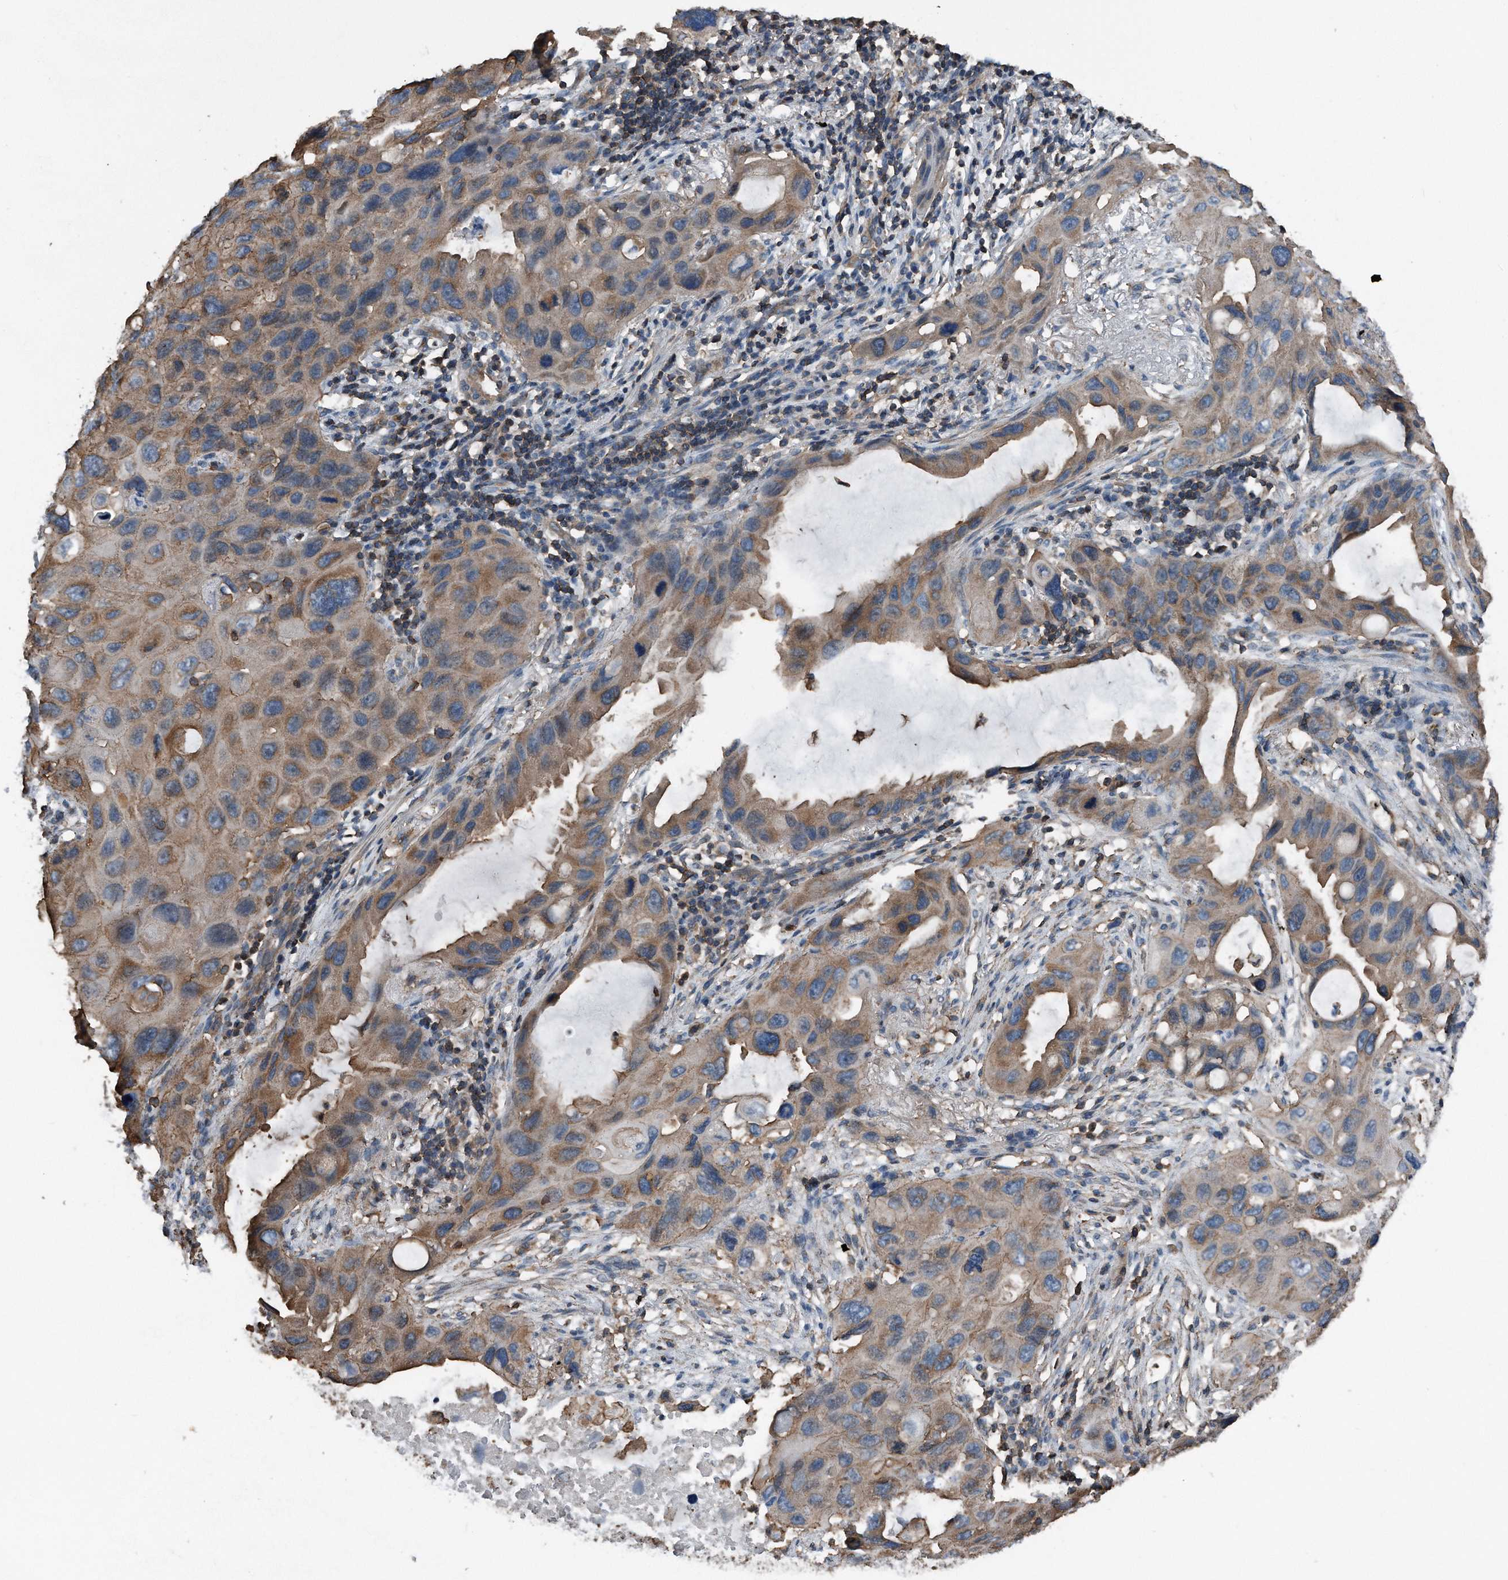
{"staining": {"intensity": "moderate", "quantity": ">75%", "location": "cytoplasmic/membranous"}, "tissue": "lung cancer", "cell_type": "Tumor cells", "image_type": "cancer", "snomed": [{"axis": "morphology", "description": "Squamous cell carcinoma, NOS"}, {"axis": "topography", "description": "Lung"}], "caption": "Protein staining of lung cancer (squamous cell carcinoma) tissue demonstrates moderate cytoplasmic/membranous positivity in approximately >75% of tumor cells. (brown staining indicates protein expression, while blue staining denotes nuclei).", "gene": "RSPO3", "patient": {"sex": "female", "age": 73}}